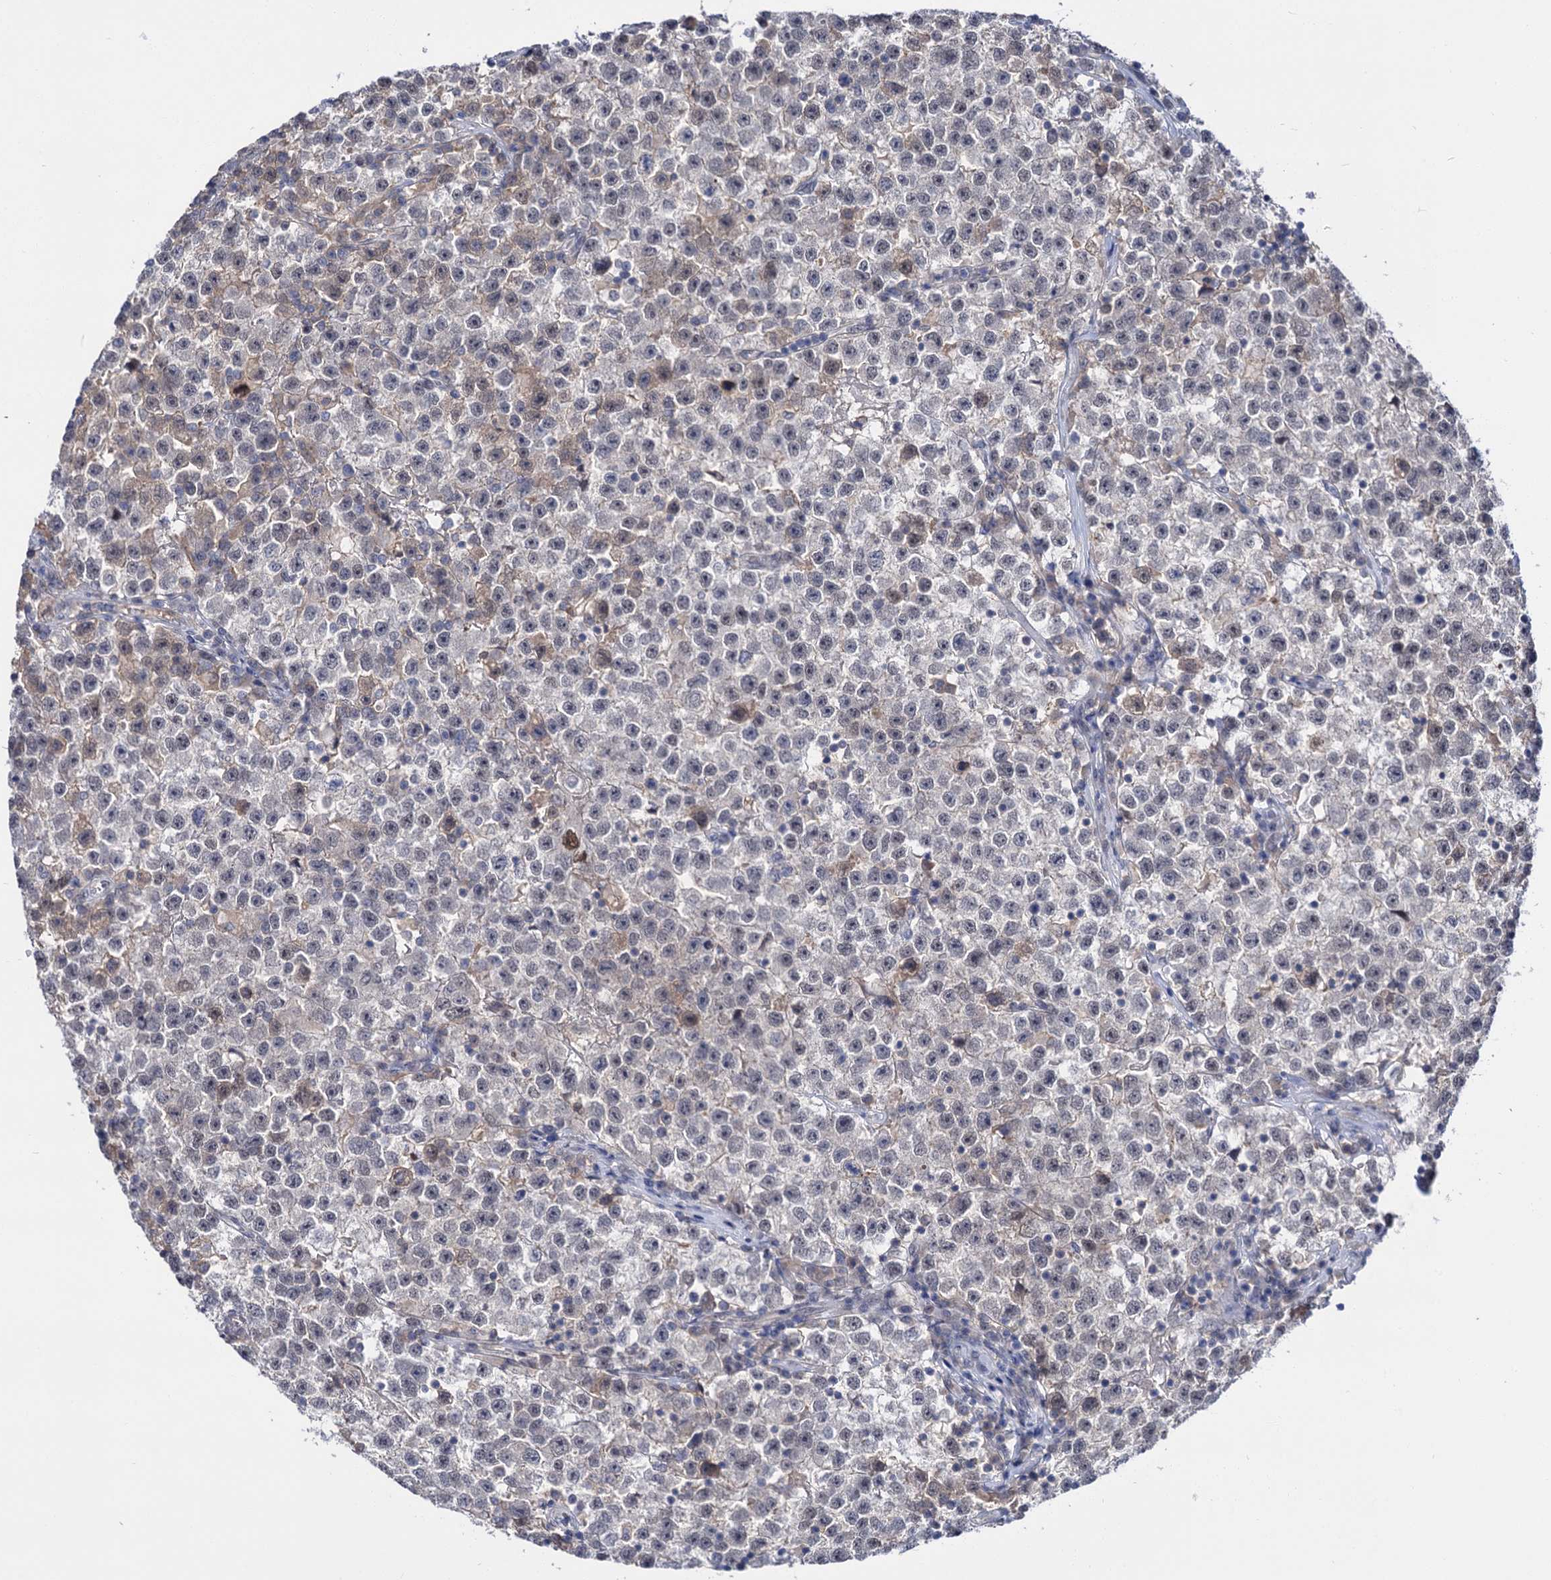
{"staining": {"intensity": "negative", "quantity": "none", "location": "none"}, "tissue": "testis cancer", "cell_type": "Tumor cells", "image_type": "cancer", "snomed": [{"axis": "morphology", "description": "Seminoma, NOS"}, {"axis": "topography", "description": "Testis"}], "caption": "The micrograph demonstrates no significant expression in tumor cells of seminoma (testis). The staining was performed using DAB (3,3'-diaminobenzidine) to visualize the protein expression in brown, while the nuclei were stained in blue with hematoxylin (Magnification: 20x).", "gene": "NEK10", "patient": {"sex": "male", "age": 22}}